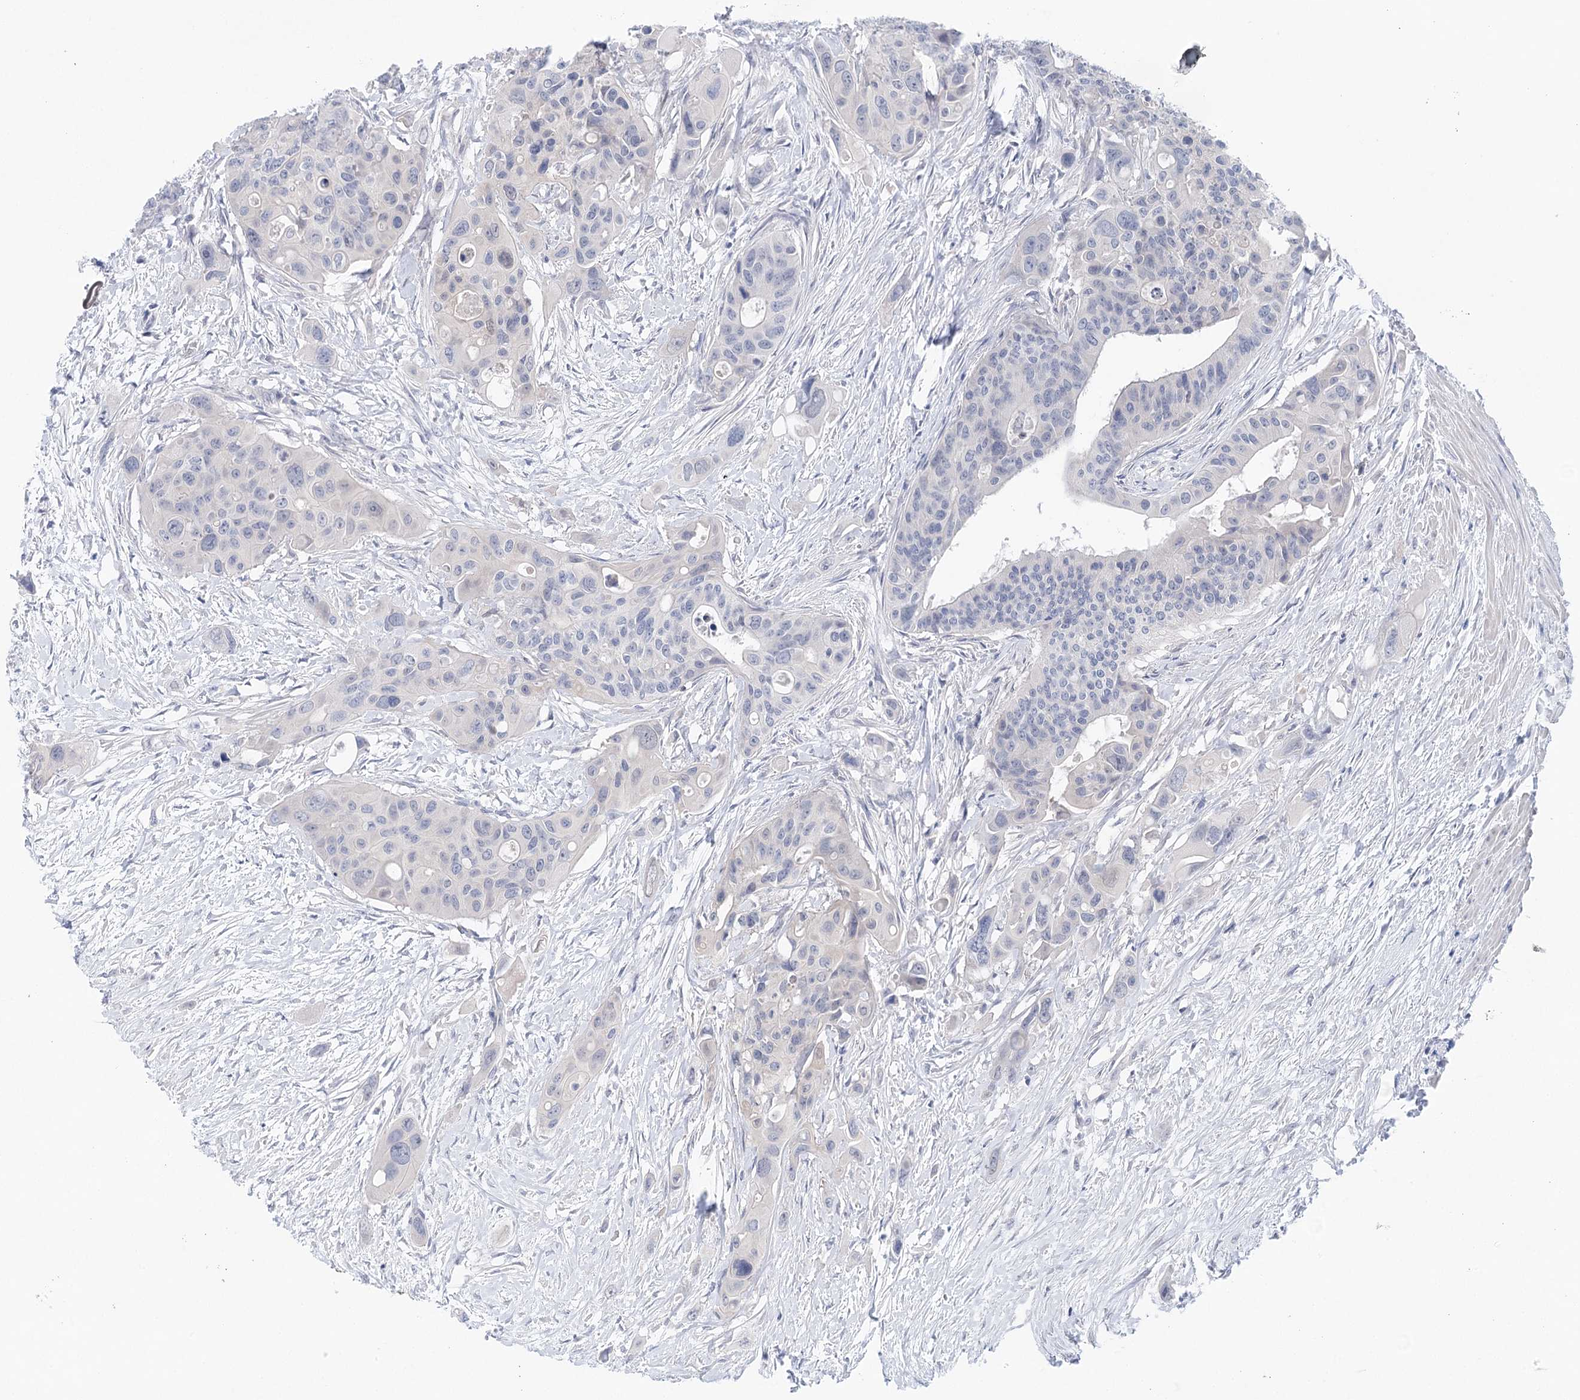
{"staining": {"intensity": "negative", "quantity": "none", "location": "none"}, "tissue": "colorectal cancer", "cell_type": "Tumor cells", "image_type": "cancer", "snomed": [{"axis": "morphology", "description": "Adenocarcinoma, NOS"}, {"axis": "topography", "description": "Colon"}], "caption": "This is a micrograph of immunohistochemistry staining of colorectal adenocarcinoma, which shows no expression in tumor cells.", "gene": "LALBA", "patient": {"sex": "male", "age": 77}}